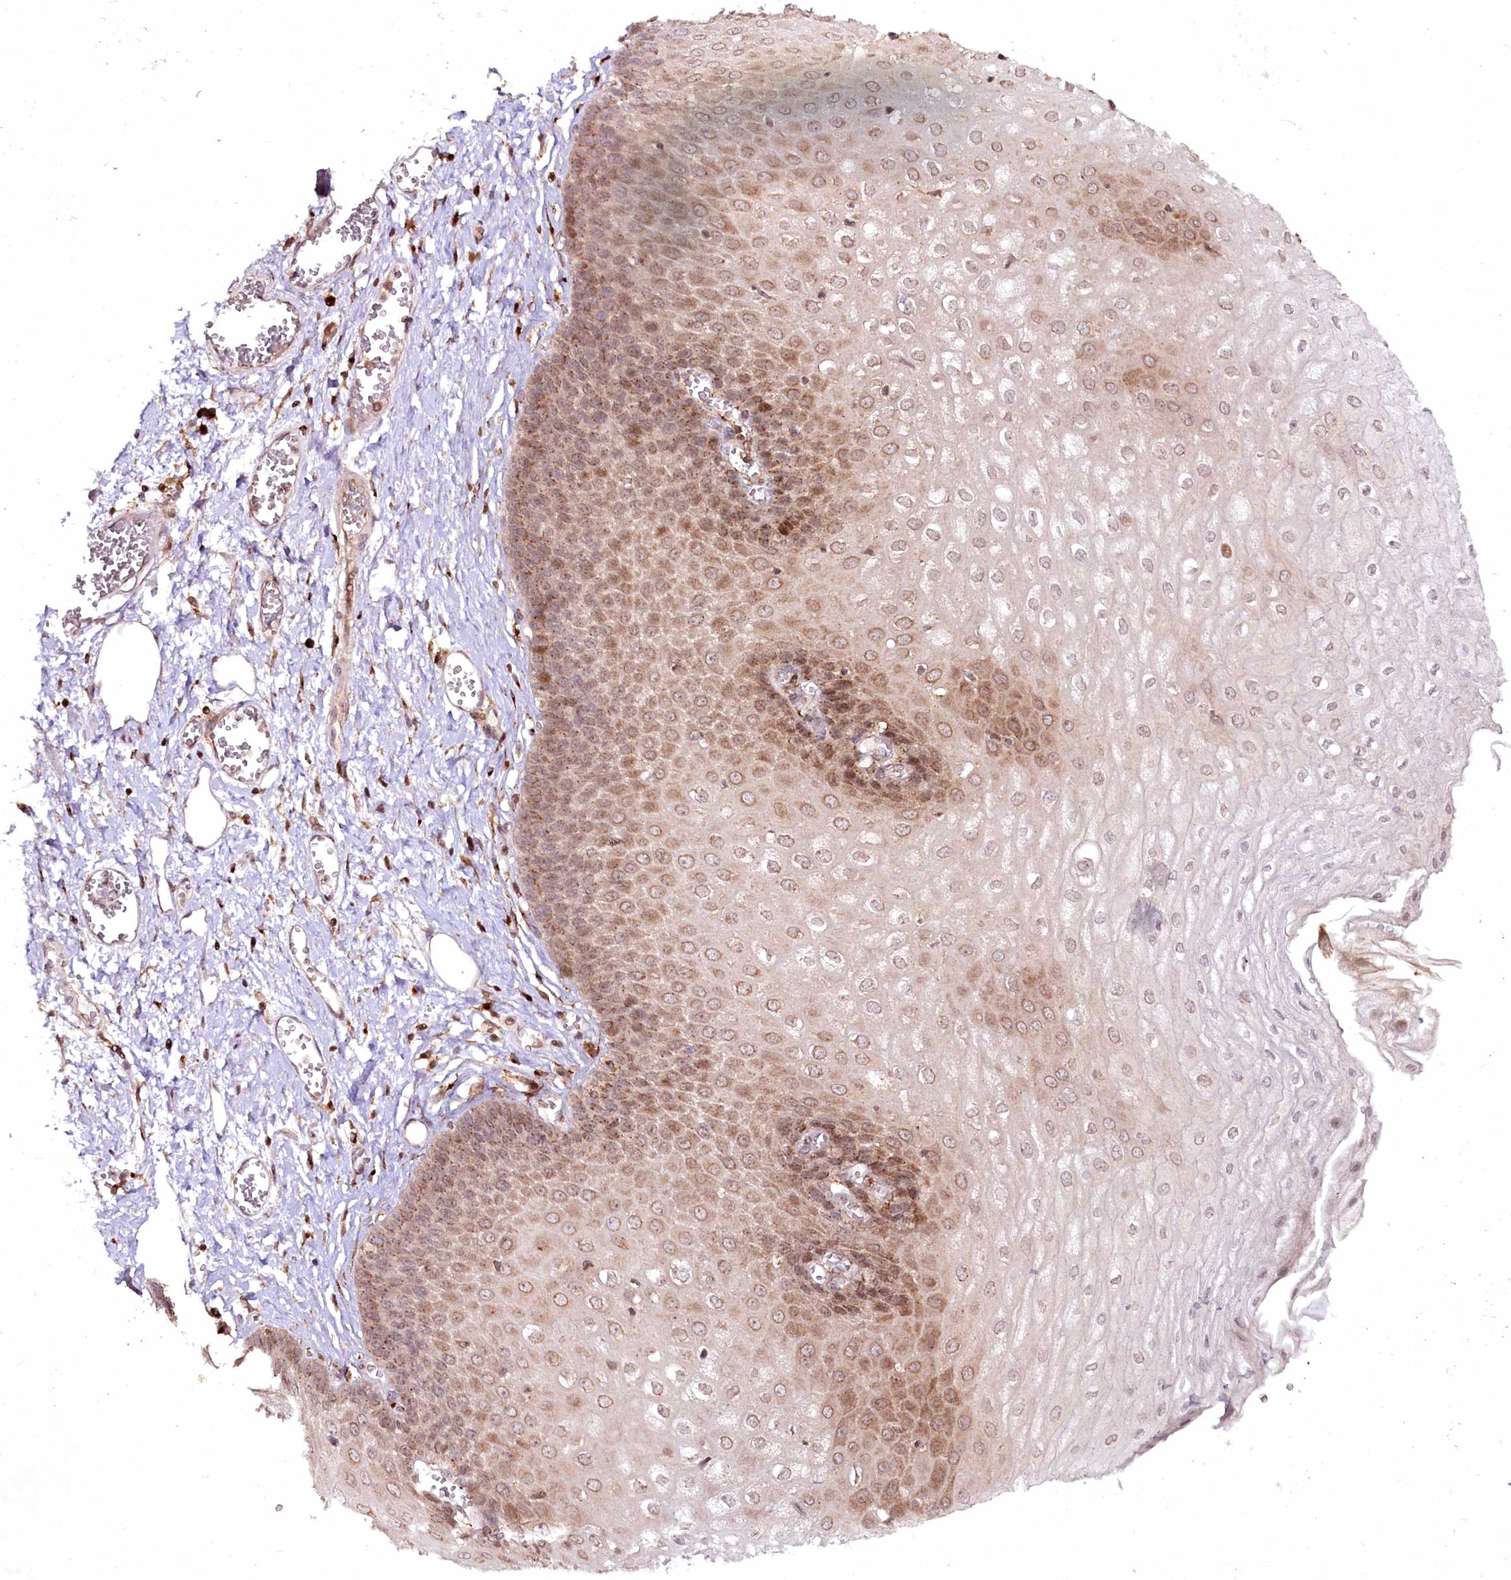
{"staining": {"intensity": "moderate", "quantity": ">75%", "location": "cytoplasmic/membranous,nuclear"}, "tissue": "esophagus", "cell_type": "Squamous epithelial cells", "image_type": "normal", "snomed": [{"axis": "morphology", "description": "Normal tissue, NOS"}, {"axis": "topography", "description": "Esophagus"}], "caption": "This photomicrograph shows immunohistochemistry staining of normal esophagus, with medium moderate cytoplasmic/membranous,nuclear staining in about >75% of squamous epithelial cells.", "gene": "COPG1", "patient": {"sex": "male", "age": 60}}